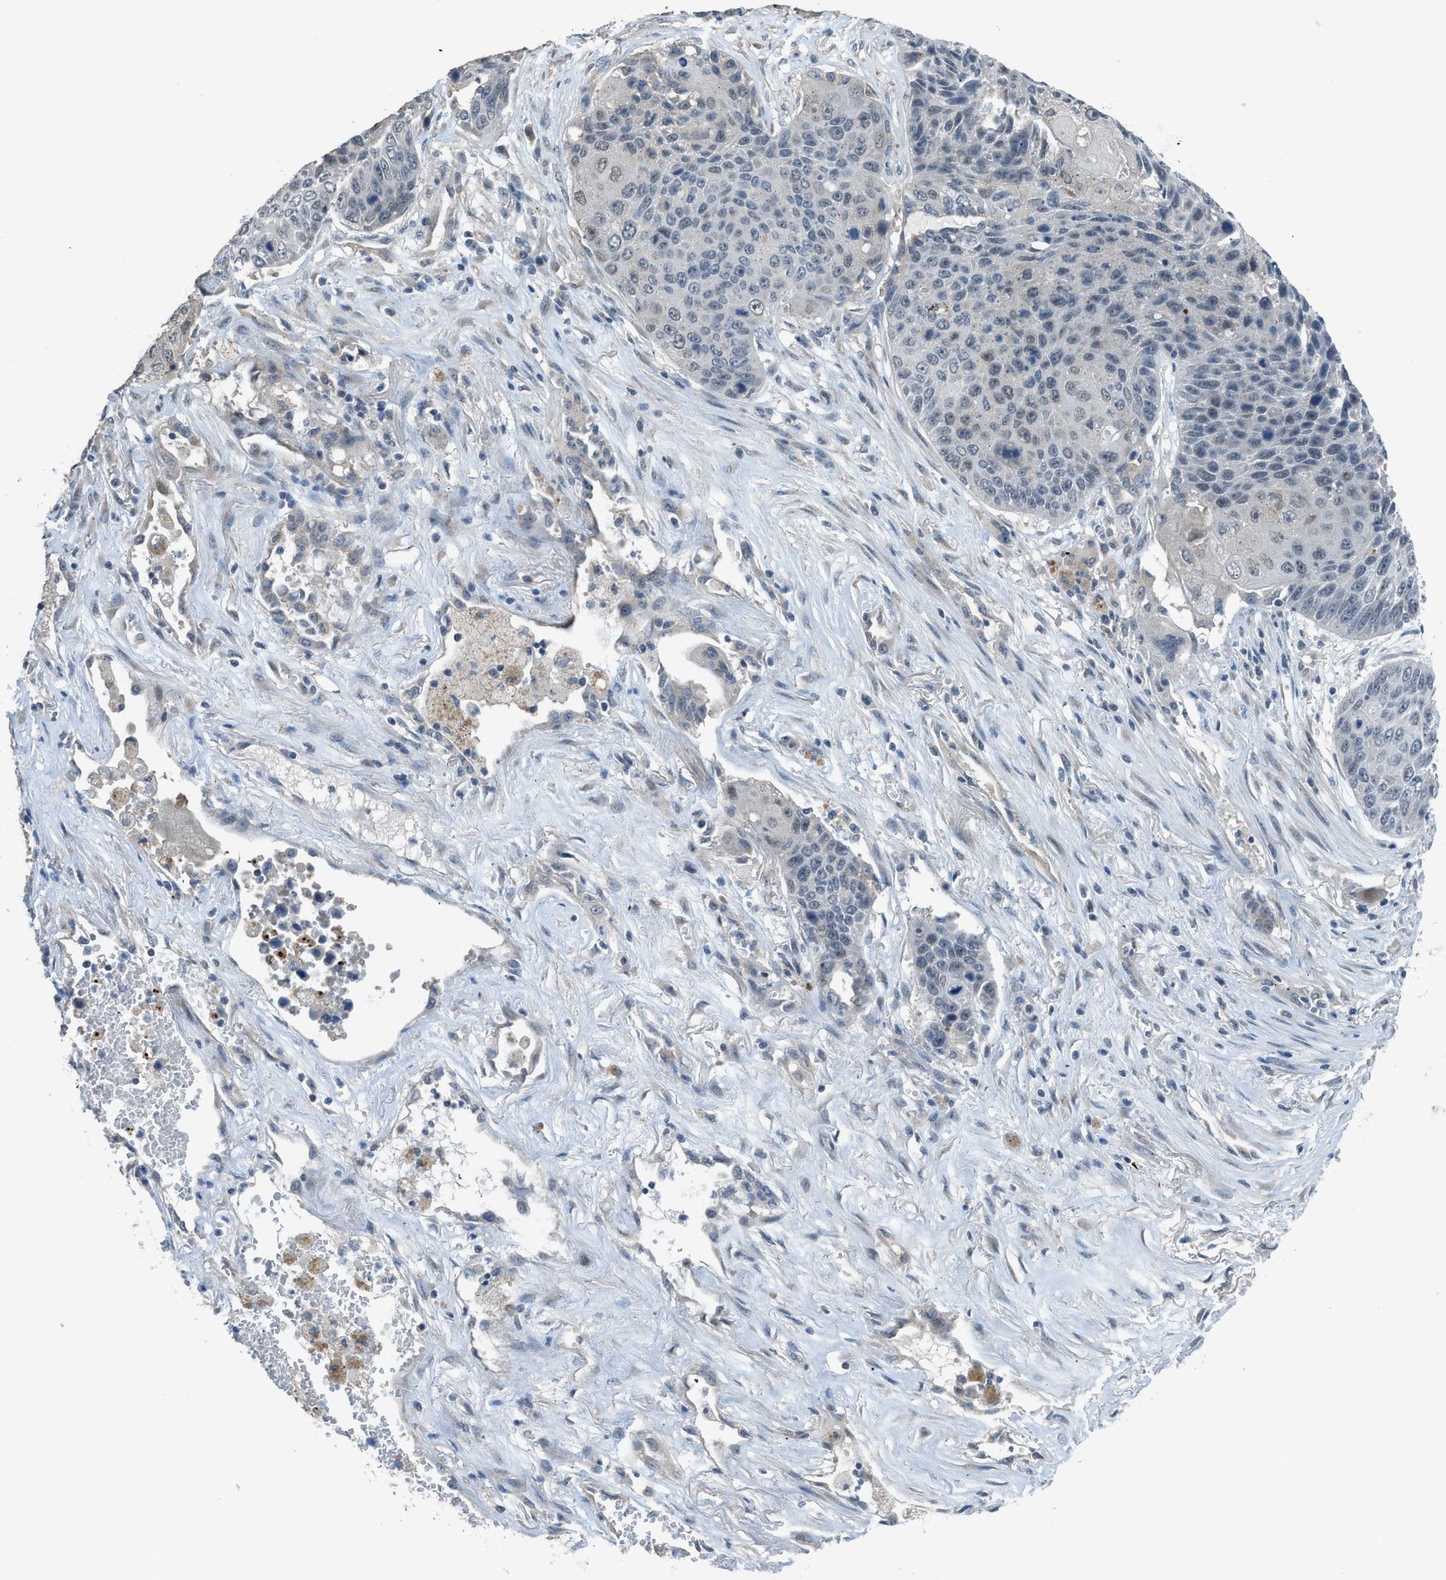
{"staining": {"intensity": "weak", "quantity": "25%-75%", "location": "nuclear"}, "tissue": "lung cancer", "cell_type": "Tumor cells", "image_type": "cancer", "snomed": [{"axis": "morphology", "description": "Squamous cell carcinoma, NOS"}, {"axis": "topography", "description": "Lung"}], "caption": "There is low levels of weak nuclear staining in tumor cells of lung squamous cell carcinoma, as demonstrated by immunohistochemical staining (brown color).", "gene": "TIMD4", "patient": {"sex": "male", "age": 61}}